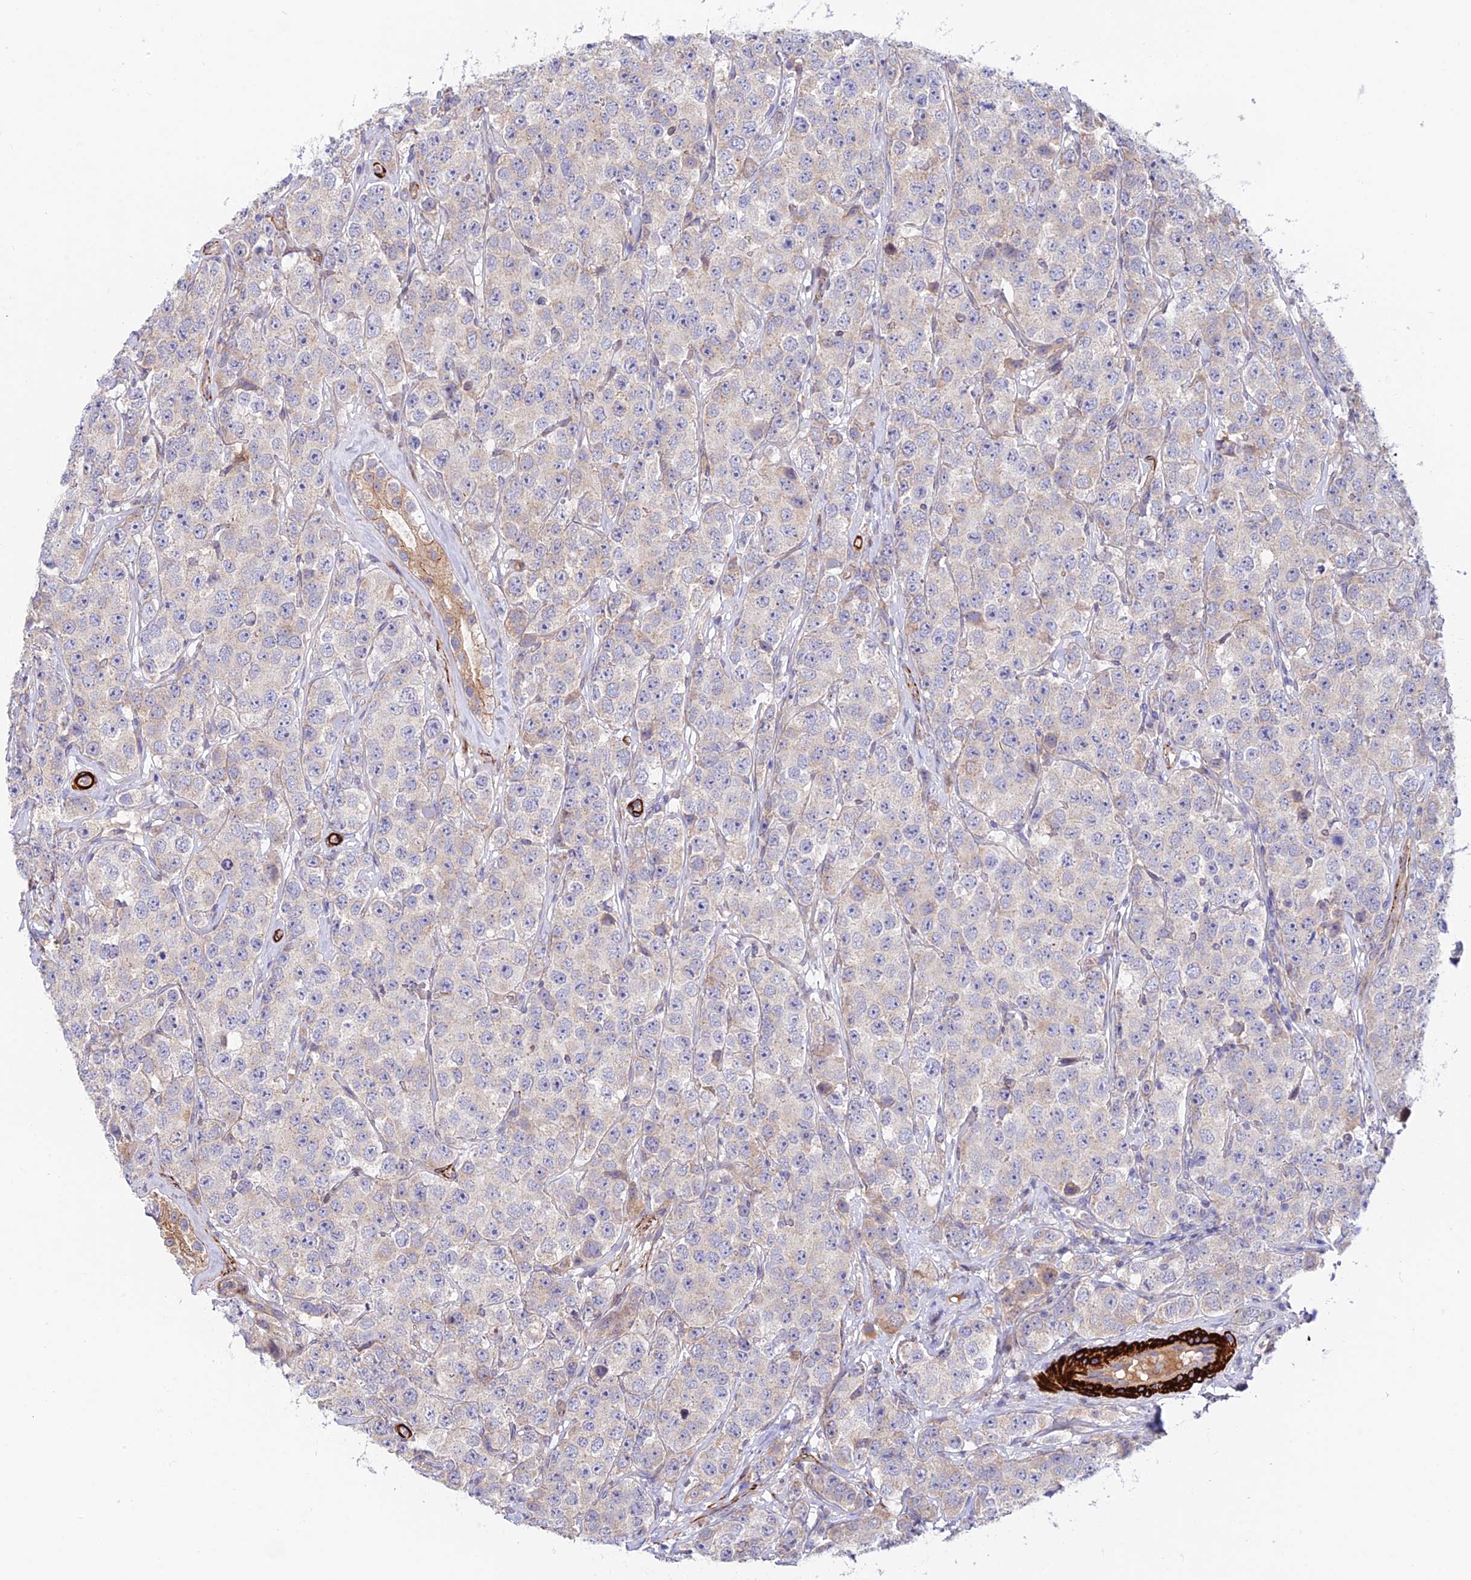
{"staining": {"intensity": "negative", "quantity": "none", "location": "none"}, "tissue": "testis cancer", "cell_type": "Tumor cells", "image_type": "cancer", "snomed": [{"axis": "morphology", "description": "Seminoma, NOS"}, {"axis": "topography", "description": "Testis"}], "caption": "Immunohistochemical staining of human testis cancer shows no significant positivity in tumor cells.", "gene": "ANKRD50", "patient": {"sex": "male", "age": 28}}